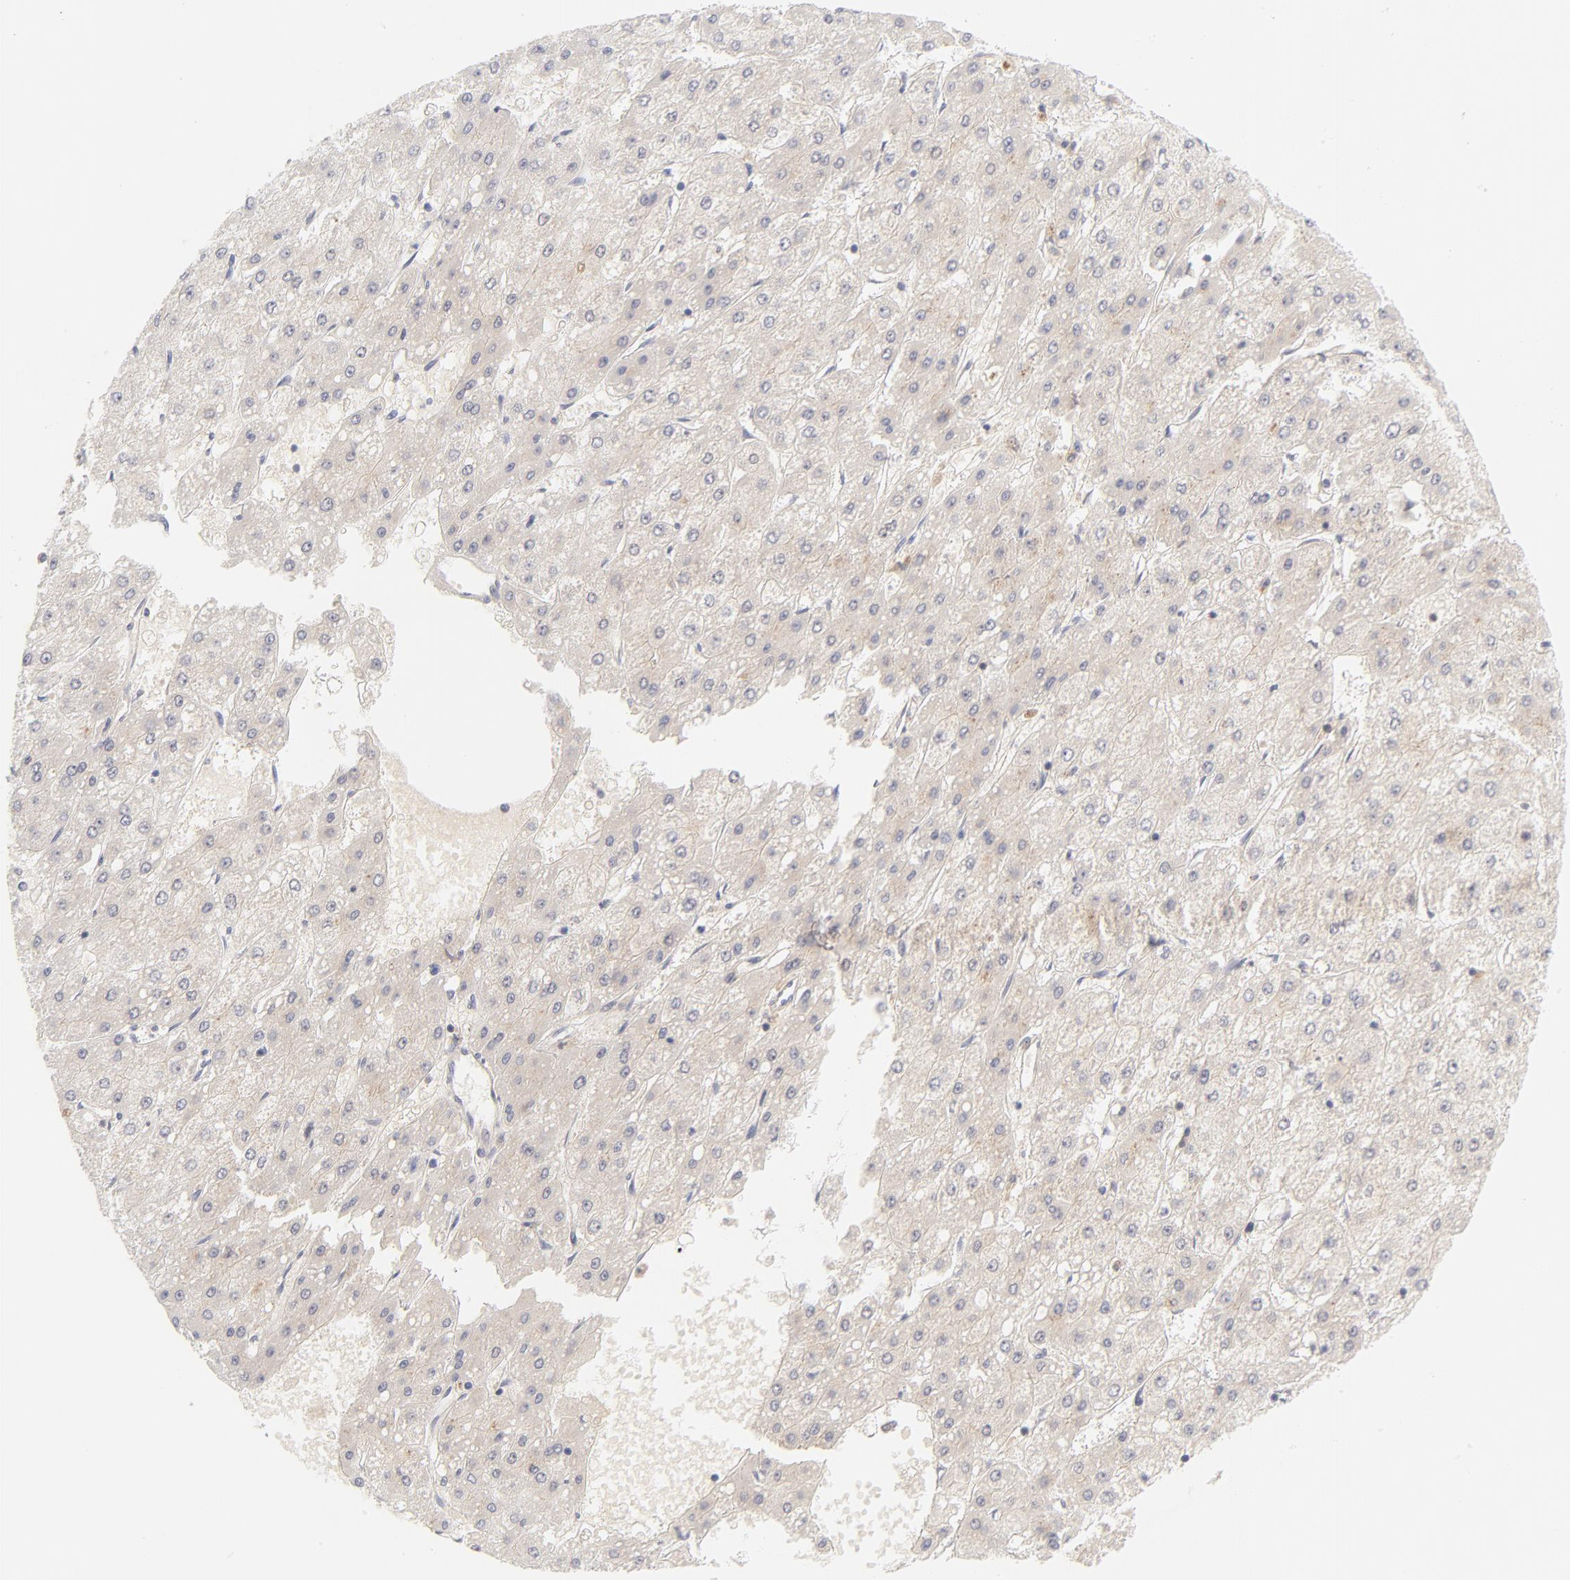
{"staining": {"intensity": "negative", "quantity": "none", "location": "none"}, "tissue": "liver cancer", "cell_type": "Tumor cells", "image_type": "cancer", "snomed": [{"axis": "morphology", "description": "Carcinoma, Hepatocellular, NOS"}, {"axis": "topography", "description": "Liver"}], "caption": "There is no significant staining in tumor cells of liver cancer.", "gene": "CASP6", "patient": {"sex": "female", "age": 52}}